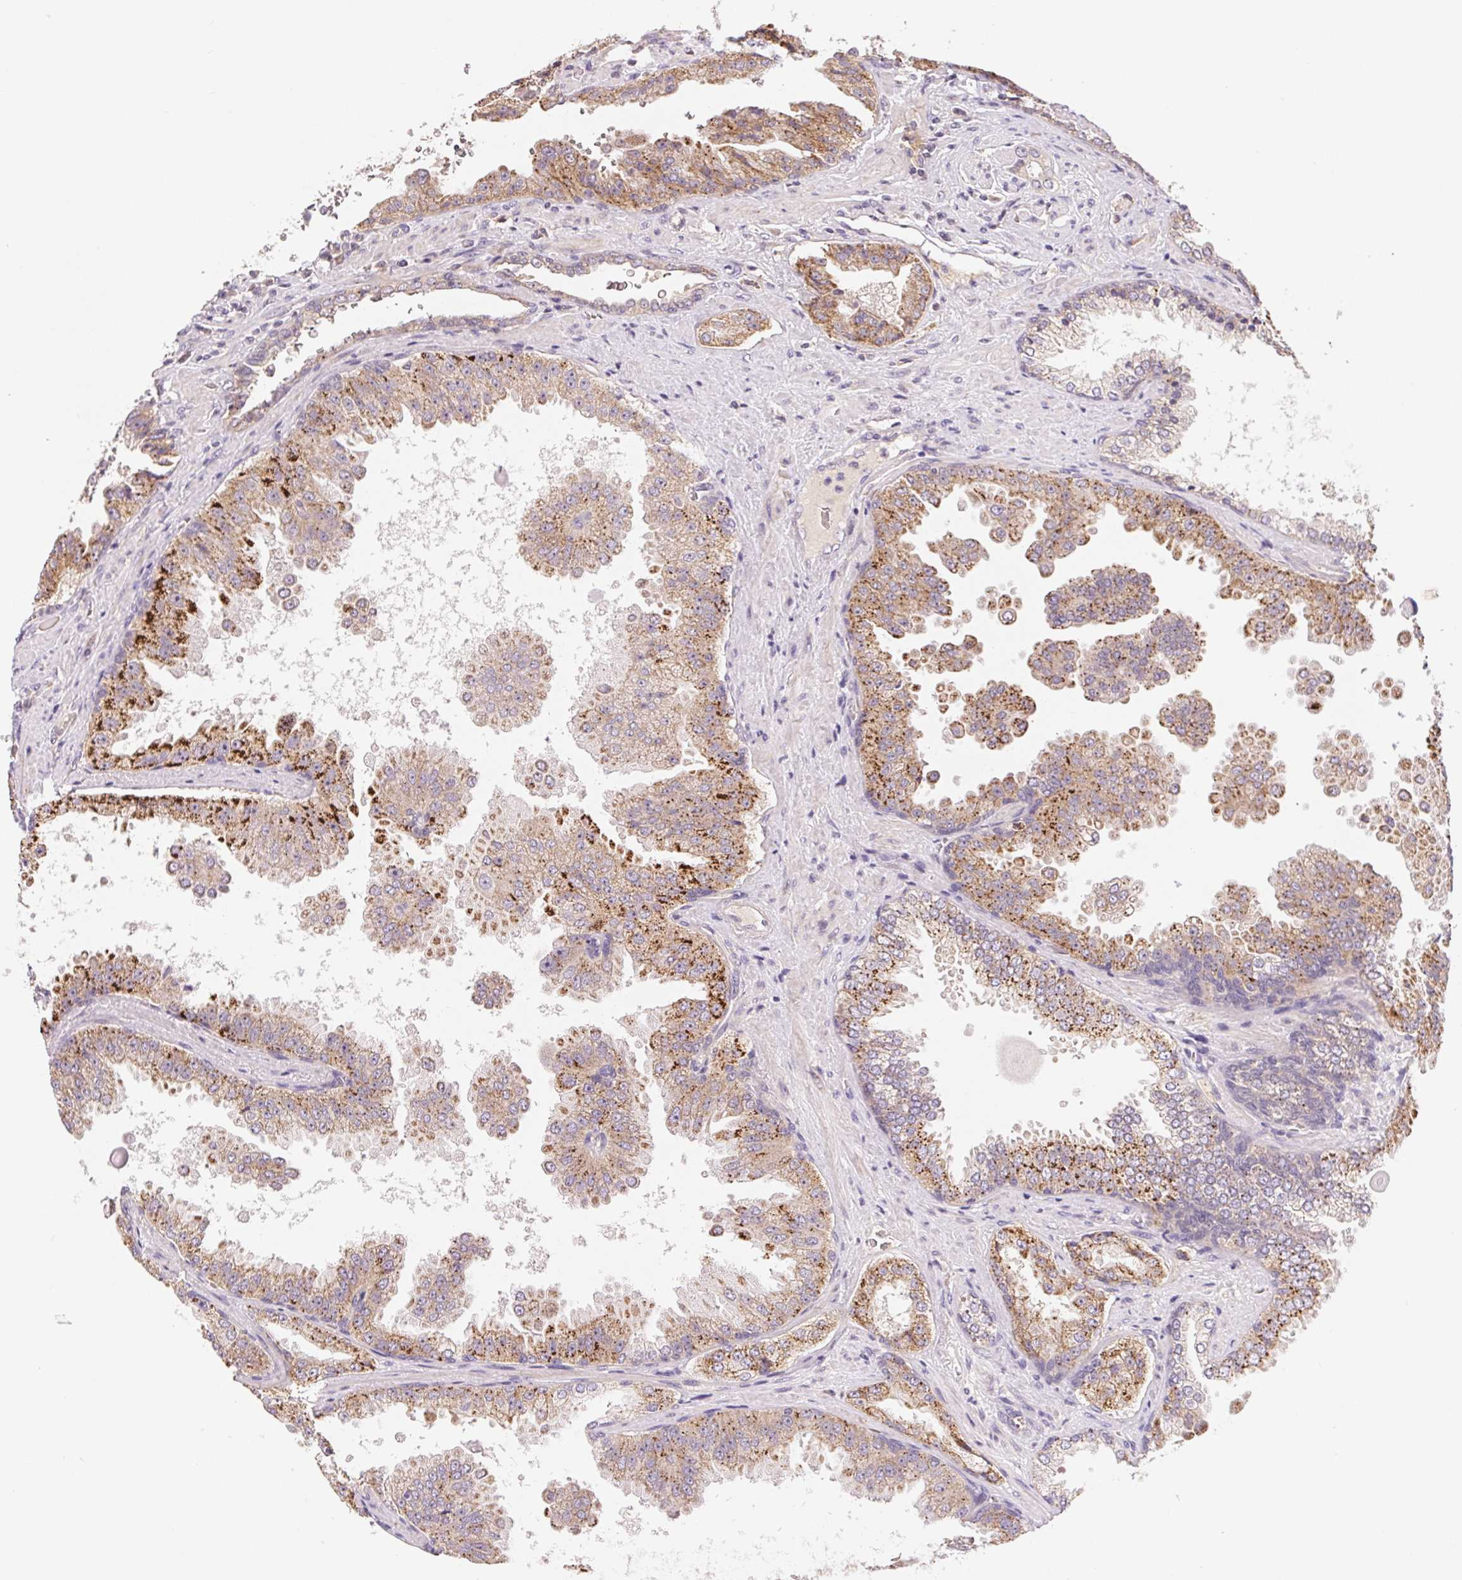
{"staining": {"intensity": "moderate", "quantity": ">75%", "location": "cytoplasmic/membranous"}, "tissue": "prostate cancer", "cell_type": "Tumor cells", "image_type": "cancer", "snomed": [{"axis": "morphology", "description": "Adenocarcinoma, Low grade"}, {"axis": "topography", "description": "Prostate"}], "caption": "Prostate low-grade adenocarcinoma tissue displays moderate cytoplasmic/membranous positivity in approximately >75% of tumor cells", "gene": "BNIP5", "patient": {"sex": "male", "age": 67}}